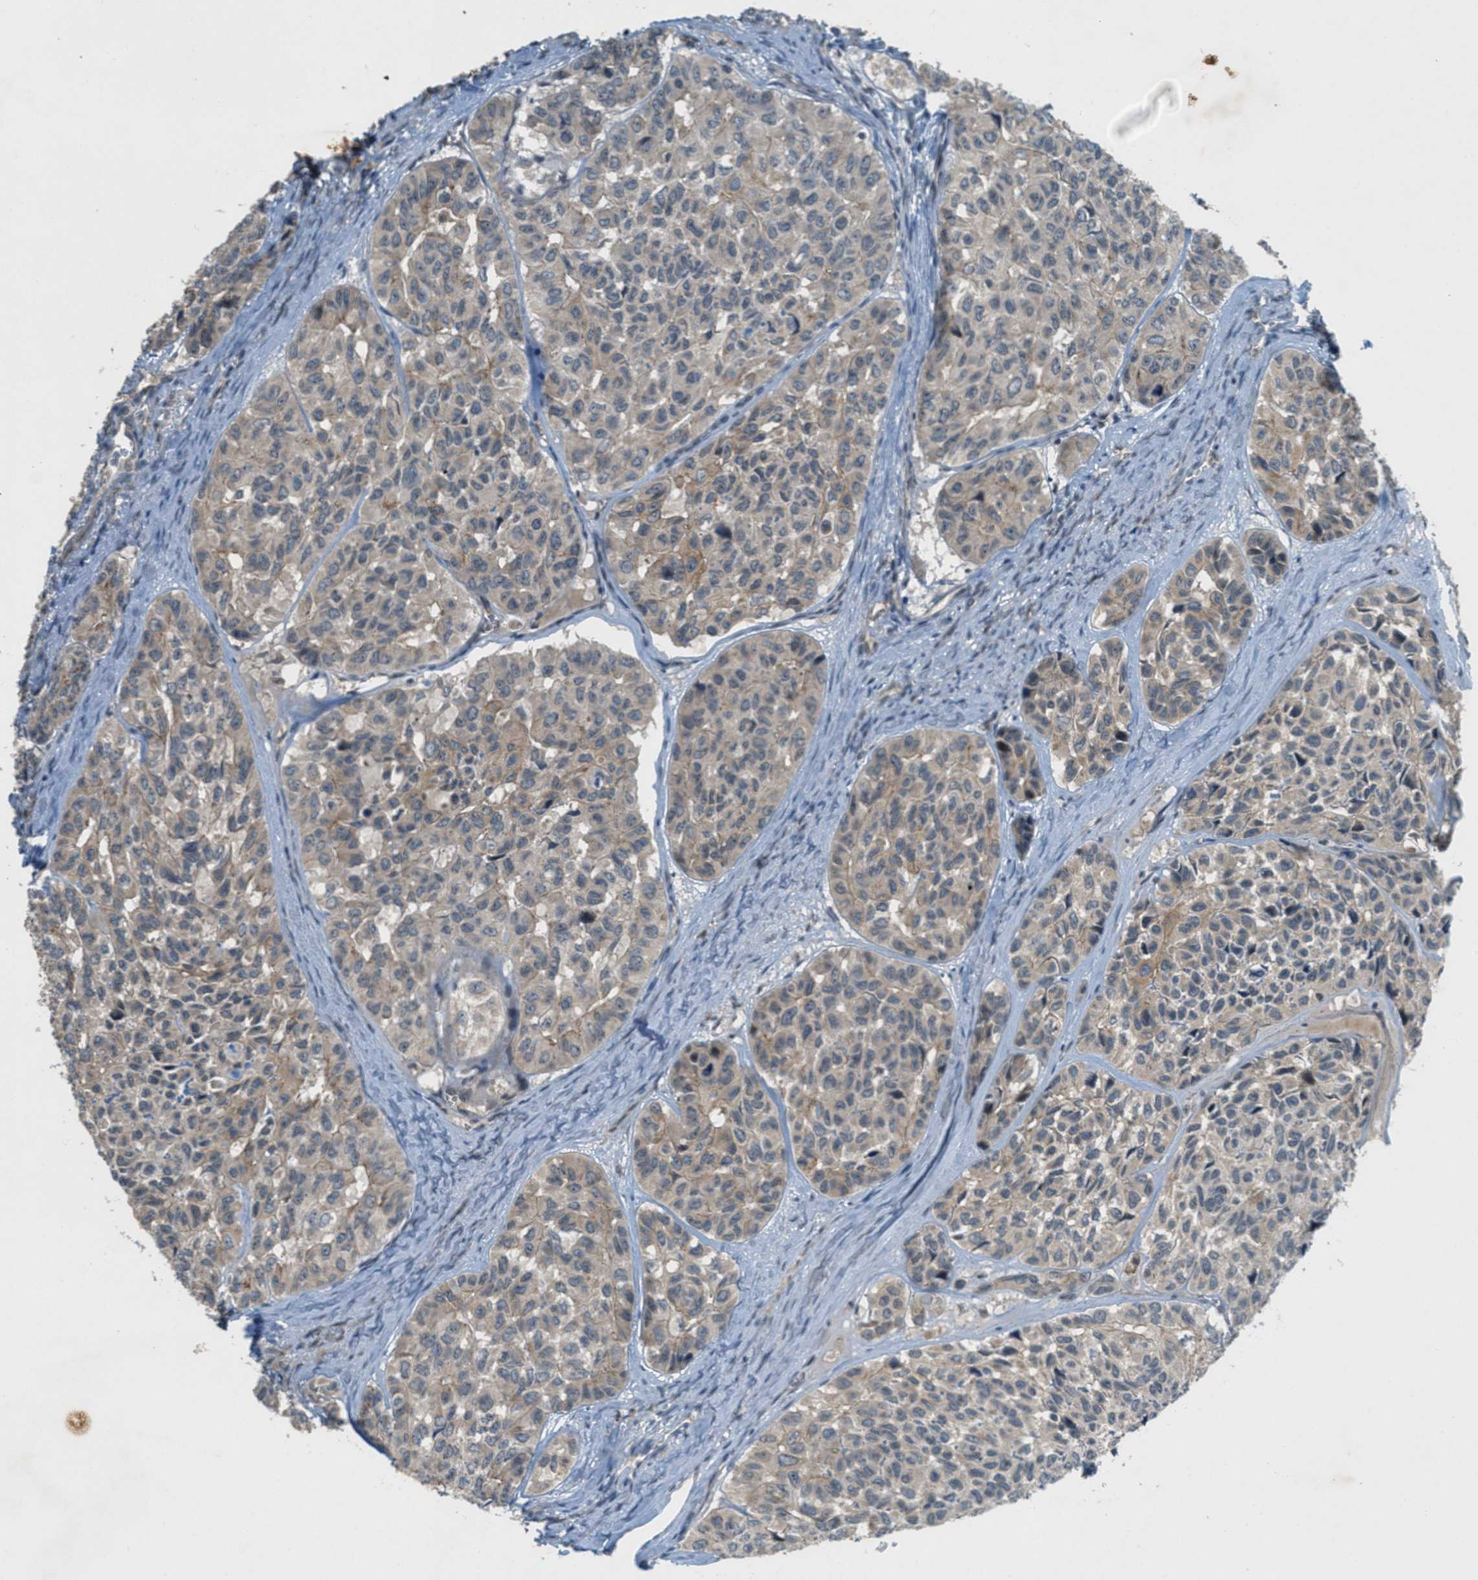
{"staining": {"intensity": "weak", "quantity": ">75%", "location": "cytoplasmic/membranous"}, "tissue": "head and neck cancer", "cell_type": "Tumor cells", "image_type": "cancer", "snomed": [{"axis": "morphology", "description": "Adenocarcinoma, NOS"}, {"axis": "topography", "description": "Salivary gland, NOS"}, {"axis": "topography", "description": "Head-Neck"}], "caption": "Immunohistochemistry (IHC) photomicrograph of head and neck cancer stained for a protein (brown), which exhibits low levels of weak cytoplasmic/membranous staining in approximately >75% of tumor cells.", "gene": "STK11", "patient": {"sex": "female", "age": 76}}